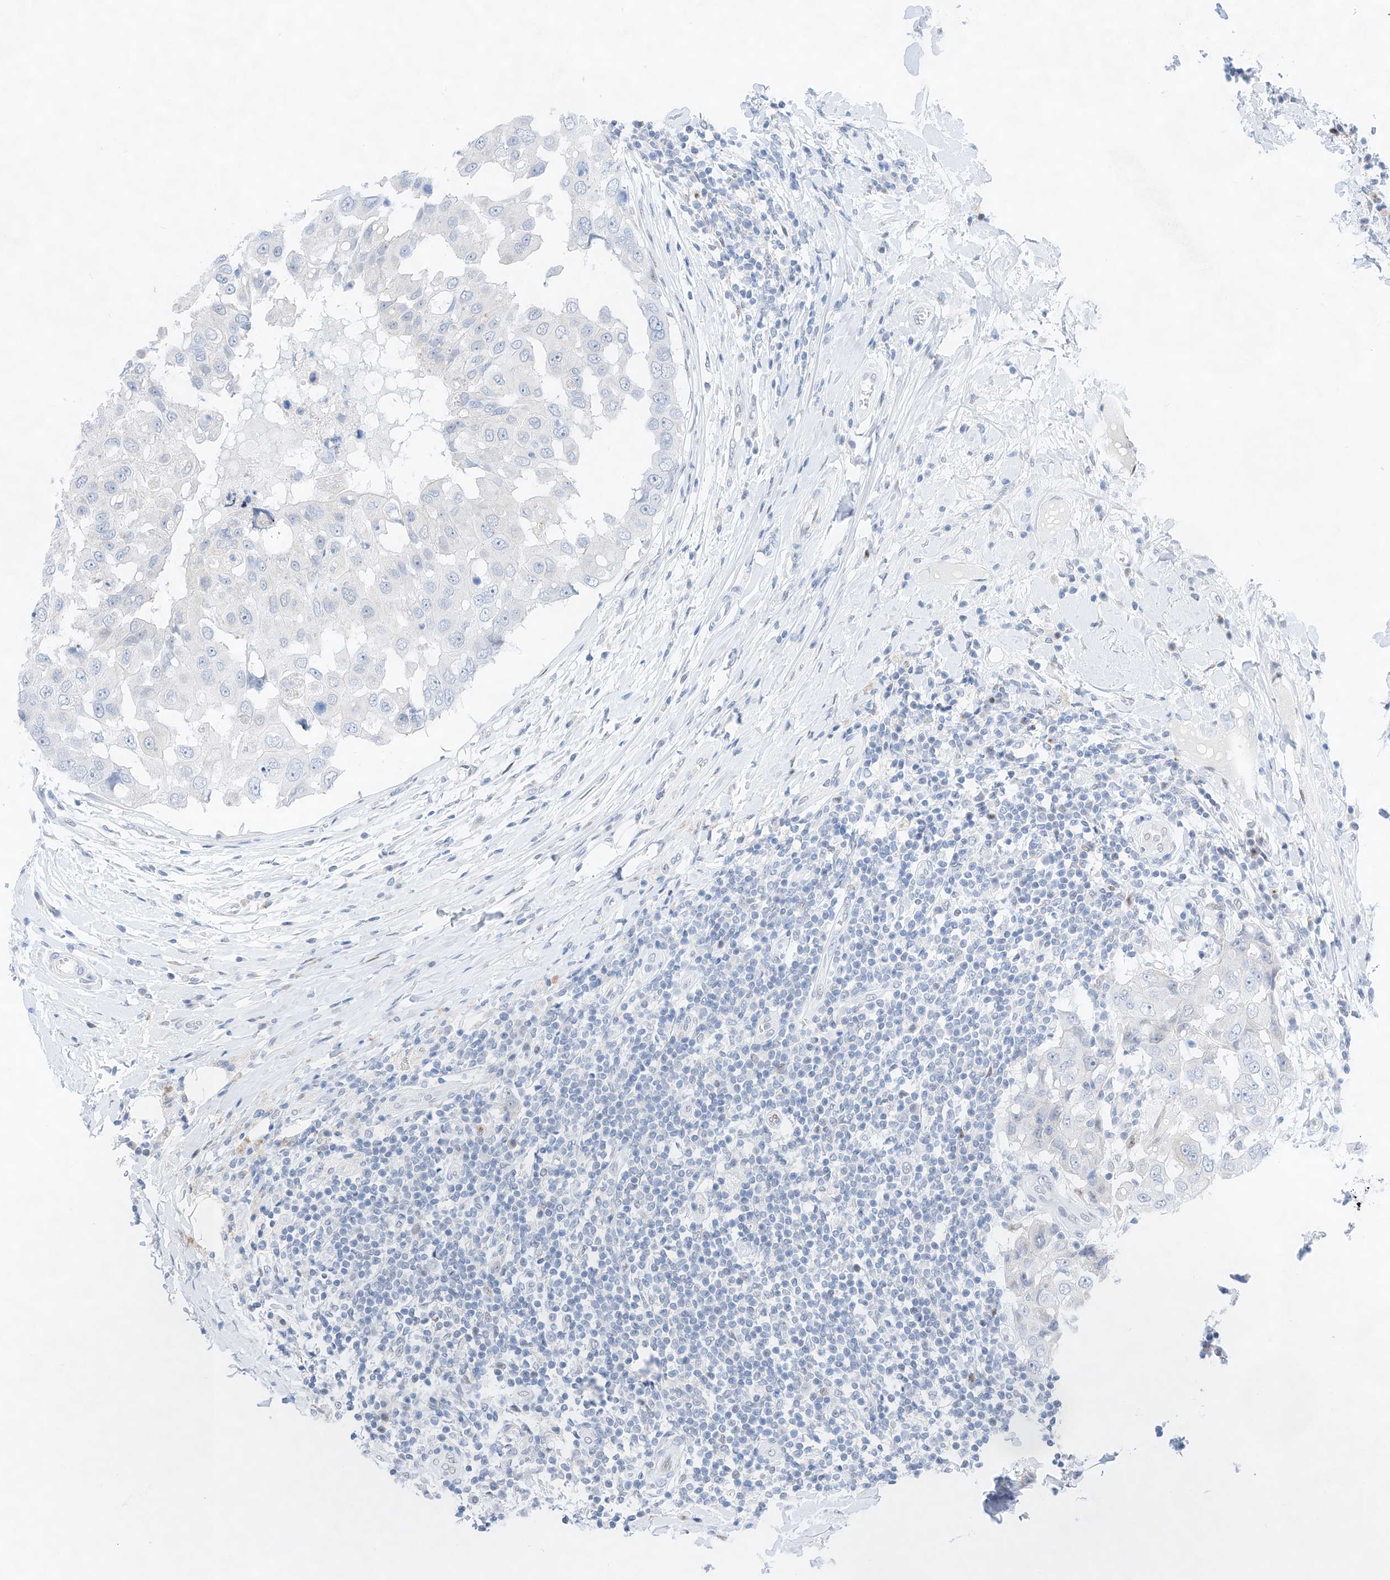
{"staining": {"intensity": "negative", "quantity": "none", "location": "none"}, "tissue": "breast cancer", "cell_type": "Tumor cells", "image_type": "cancer", "snomed": [{"axis": "morphology", "description": "Duct carcinoma"}, {"axis": "topography", "description": "Breast"}], "caption": "There is no significant positivity in tumor cells of breast cancer (invasive ductal carcinoma). The staining is performed using DAB brown chromogen with nuclei counter-stained in using hematoxylin.", "gene": "NT5C3B", "patient": {"sex": "female", "age": 27}}